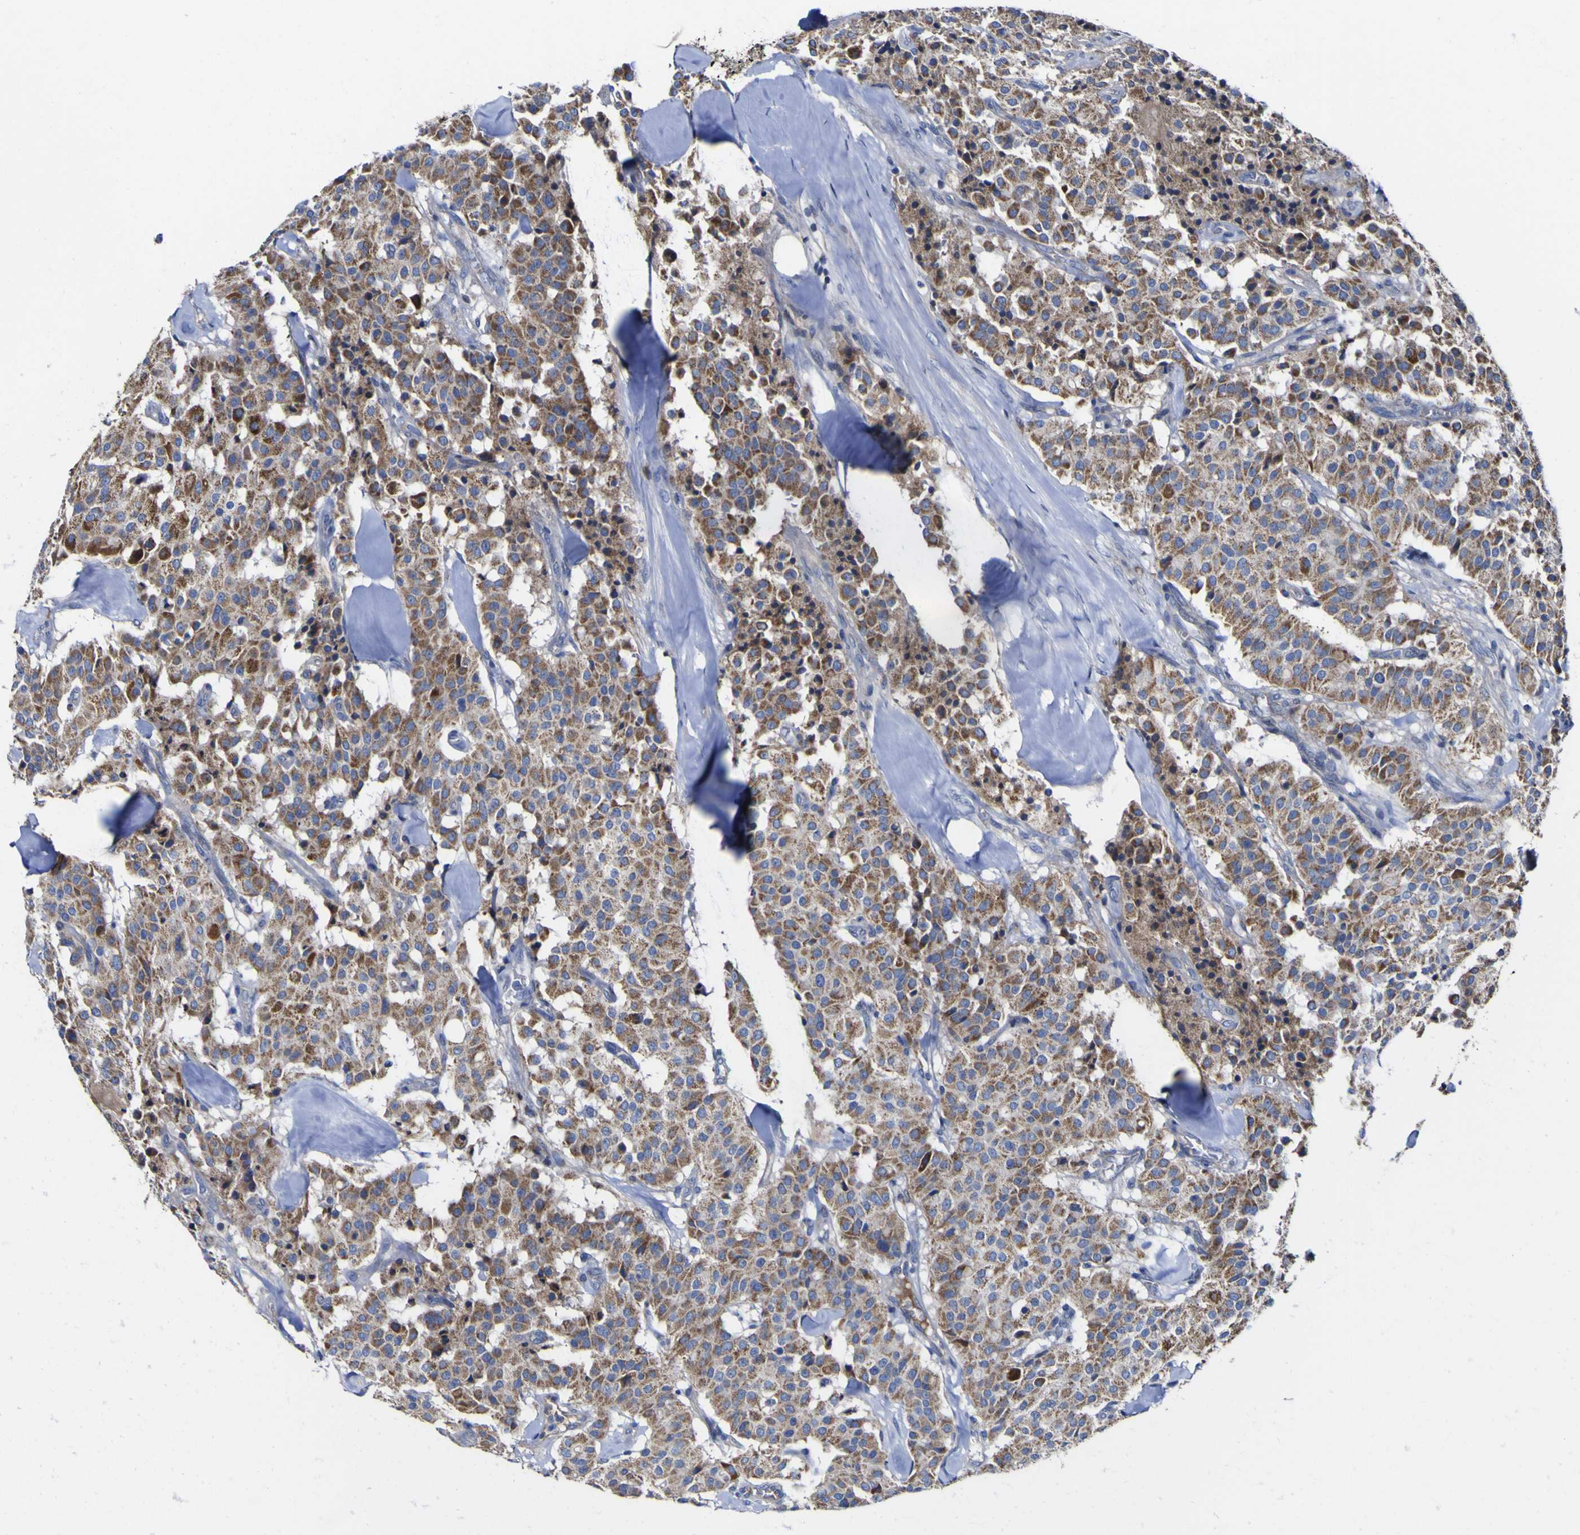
{"staining": {"intensity": "moderate", "quantity": ">75%", "location": "cytoplasmic/membranous"}, "tissue": "carcinoid", "cell_type": "Tumor cells", "image_type": "cancer", "snomed": [{"axis": "morphology", "description": "Carcinoid, malignant, NOS"}, {"axis": "topography", "description": "Lung"}], "caption": "High-magnification brightfield microscopy of carcinoid stained with DAB (brown) and counterstained with hematoxylin (blue). tumor cells exhibit moderate cytoplasmic/membranous positivity is appreciated in about>75% of cells.", "gene": "CCDC90B", "patient": {"sex": "male", "age": 30}}